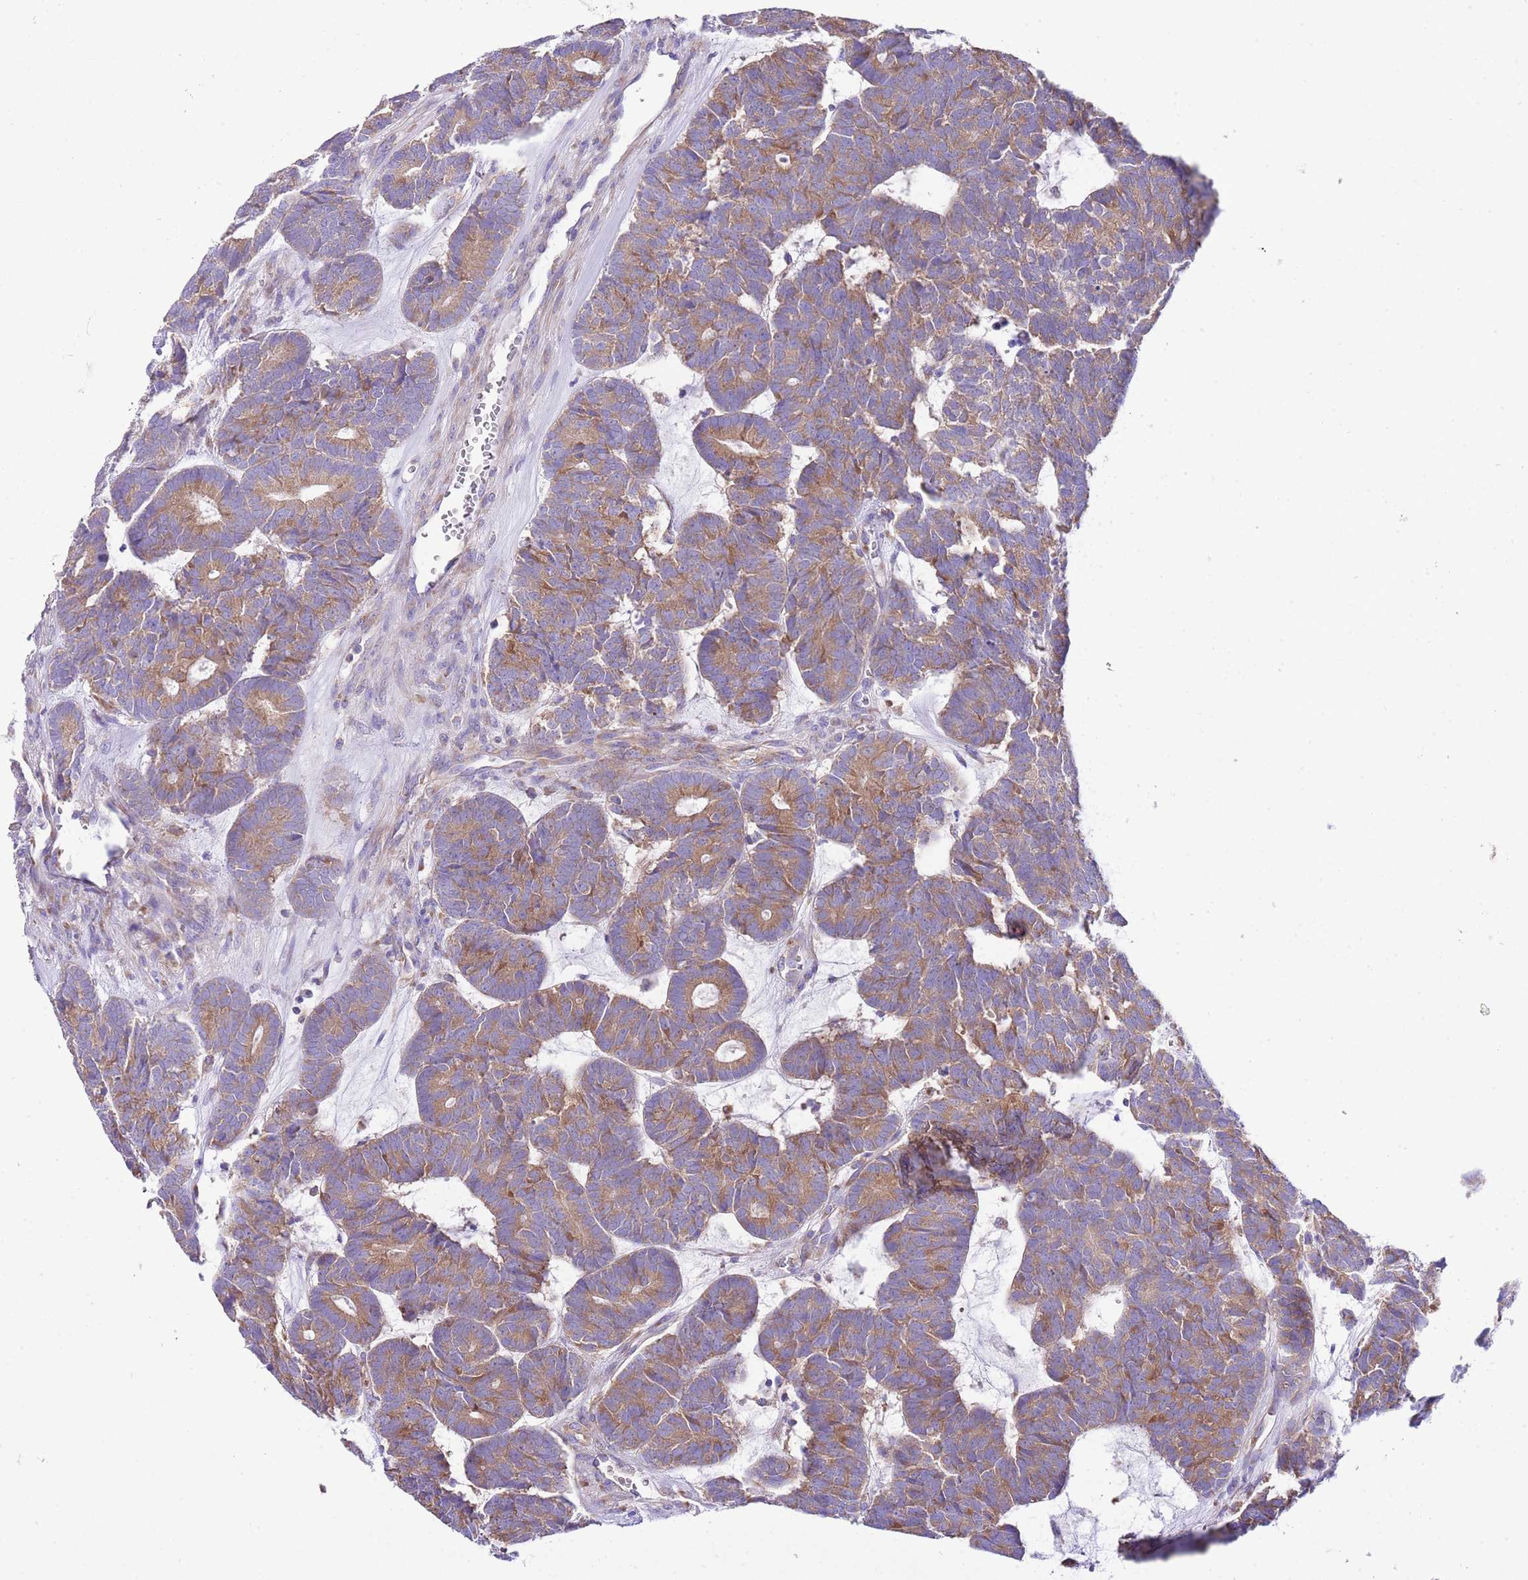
{"staining": {"intensity": "moderate", "quantity": ">75%", "location": "cytoplasmic/membranous"}, "tissue": "head and neck cancer", "cell_type": "Tumor cells", "image_type": "cancer", "snomed": [{"axis": "morphology", "description": "Adenocarcinoma, NOS"}, {"axis": "topography", "description": "Head-Neck"}], "caption": "Head and neck cancer (adenocarcinoma) stained with a protein marker demonstrates moderate staining in tumor cells.", "gene": "RPS10", "patient": {"sex": "female", "age": 81}}